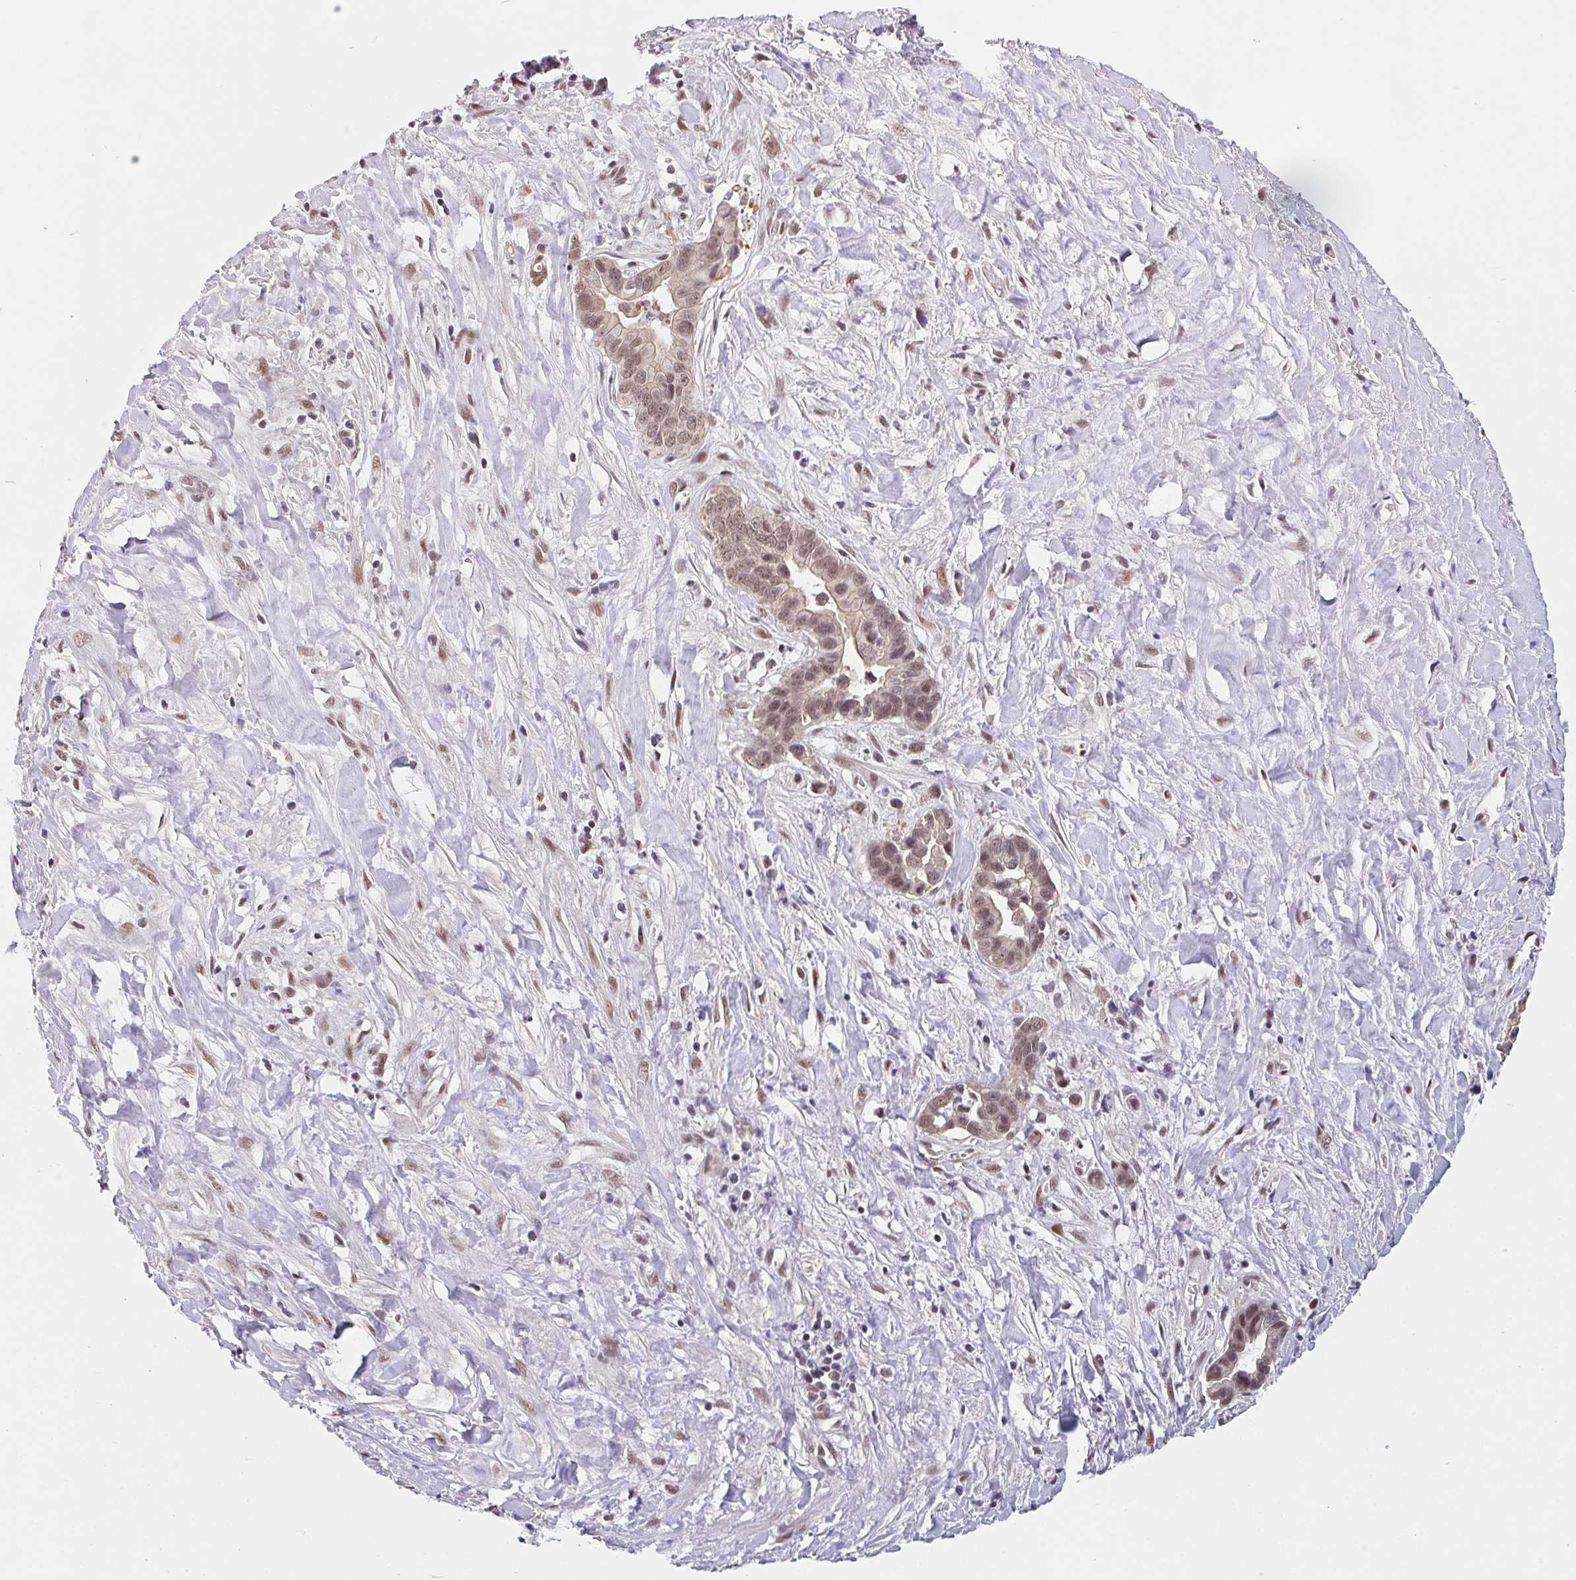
{"staining": {"intensity": "weak", "quantity": ">75%", "location": "cytoplasmic/membranous,nuclear"}, "tissue": "liver cancer", "cell_type": "Tumor cells", "image_type": "cancer", "snomed": [{"axis": "morphology", "description": "Cholangiocarcinoma"}, {"axis": "topography", "description": "Liver"}], "caption": "Immunohistochemistry (IHC) histopathology image of human liver cancer (cholangiocarcinoma) stained for a protein (brown), which shows low levels of weak cytoplasmic/membranous and nuclear positivity in approximately >75% of tumor cells.", "gene": "TCERG1", "patient": {"sex": "female", "age": 79}}